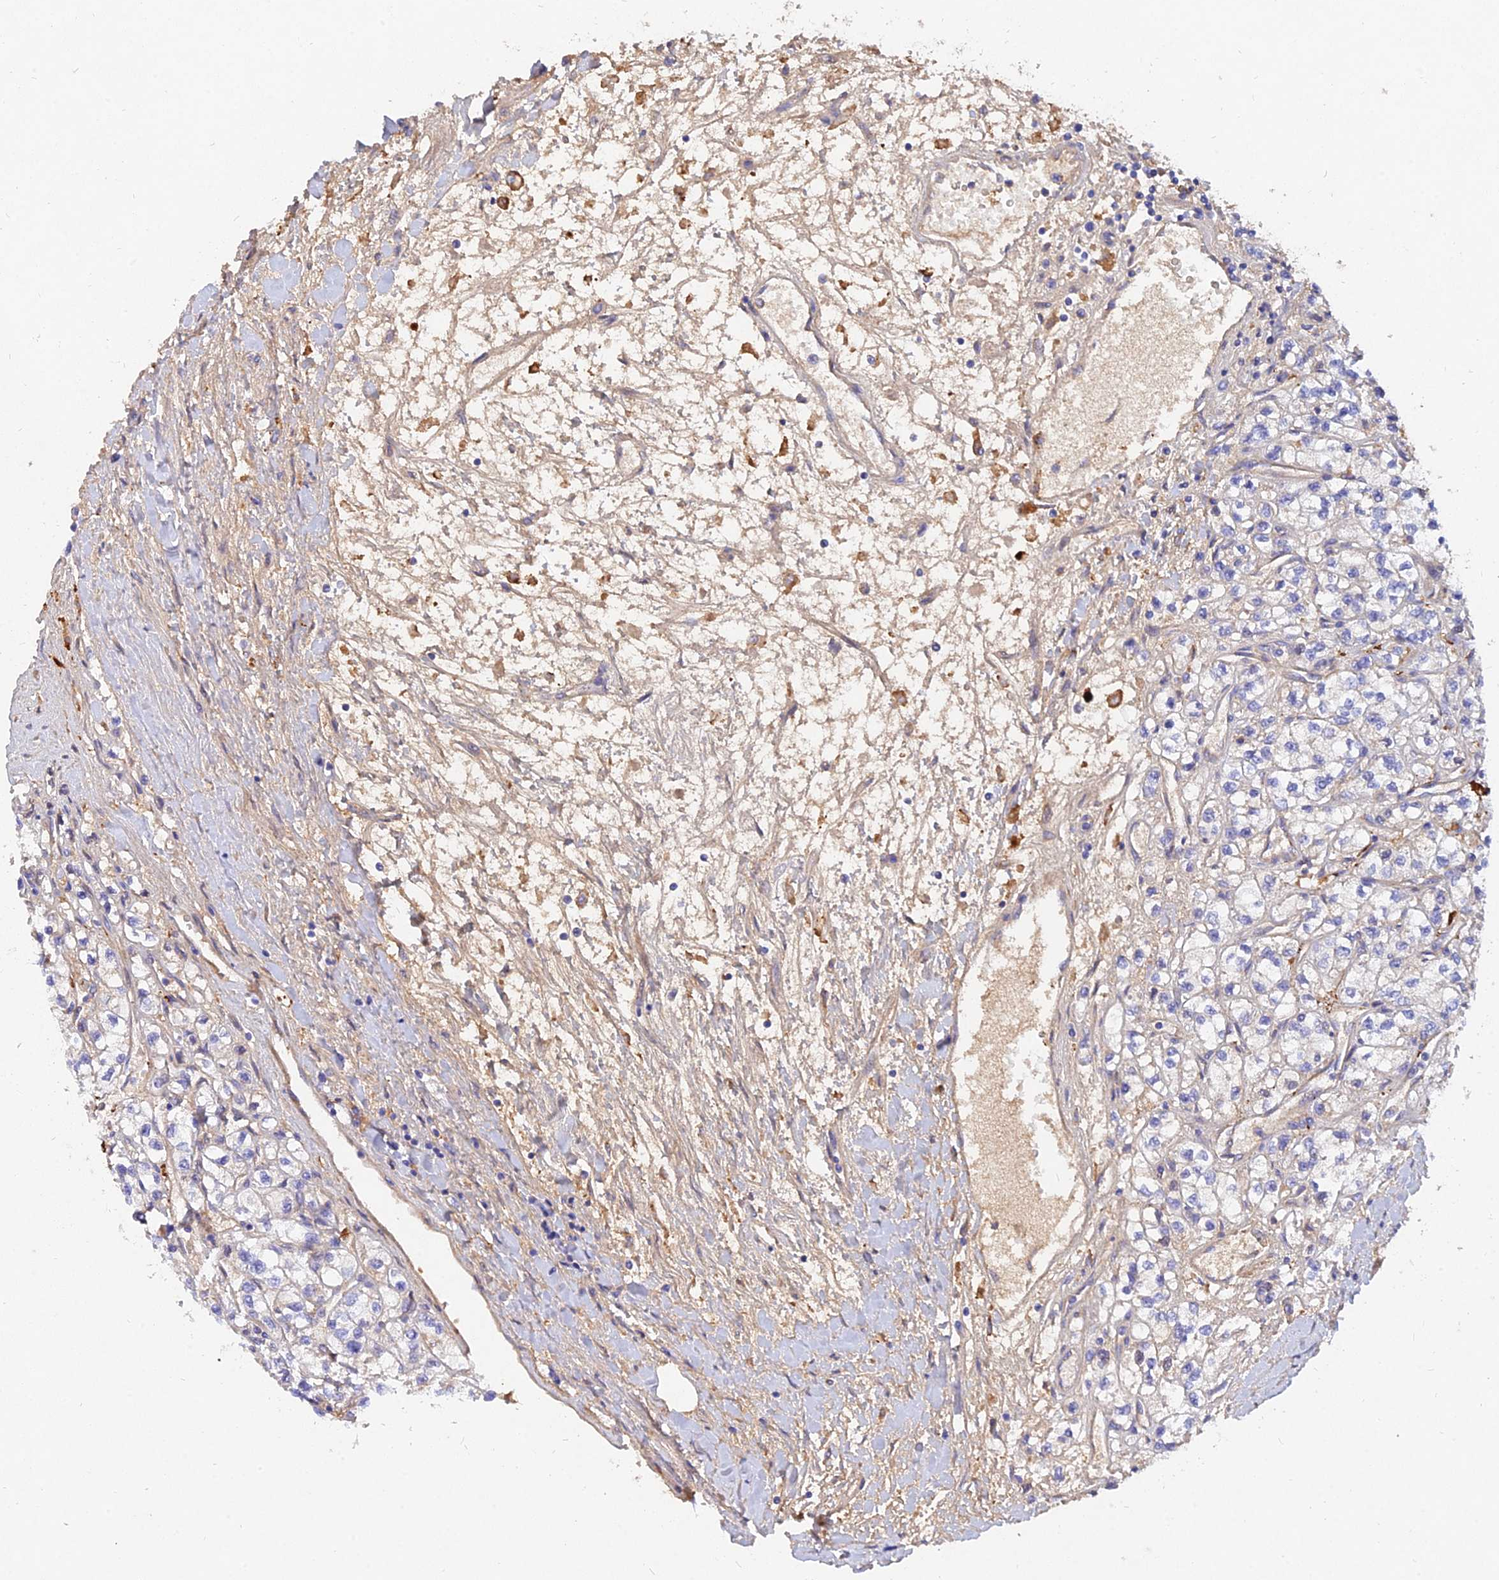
{"staining": {"intensity": "moderate", "quantity": "<25%", "location": "cytoplasmic/membranous"}, "tissue": "renal cancer", "cell_type": "Tumor cells", "image_type": "cancer", "snomed": [{"axis": "morphology", "description": "Adenocarcinoma, NOS"}, {"axis": "topography", "description": "Kidney"}], "caption": "Protein staining of renal cancer (adenocarcinoma) tissue shows moderate cytoplasmic/membranous positivity in about <25% of tumor cells.", "gene": "MROH1", "patient": {"sex": "male", "age": 80}}